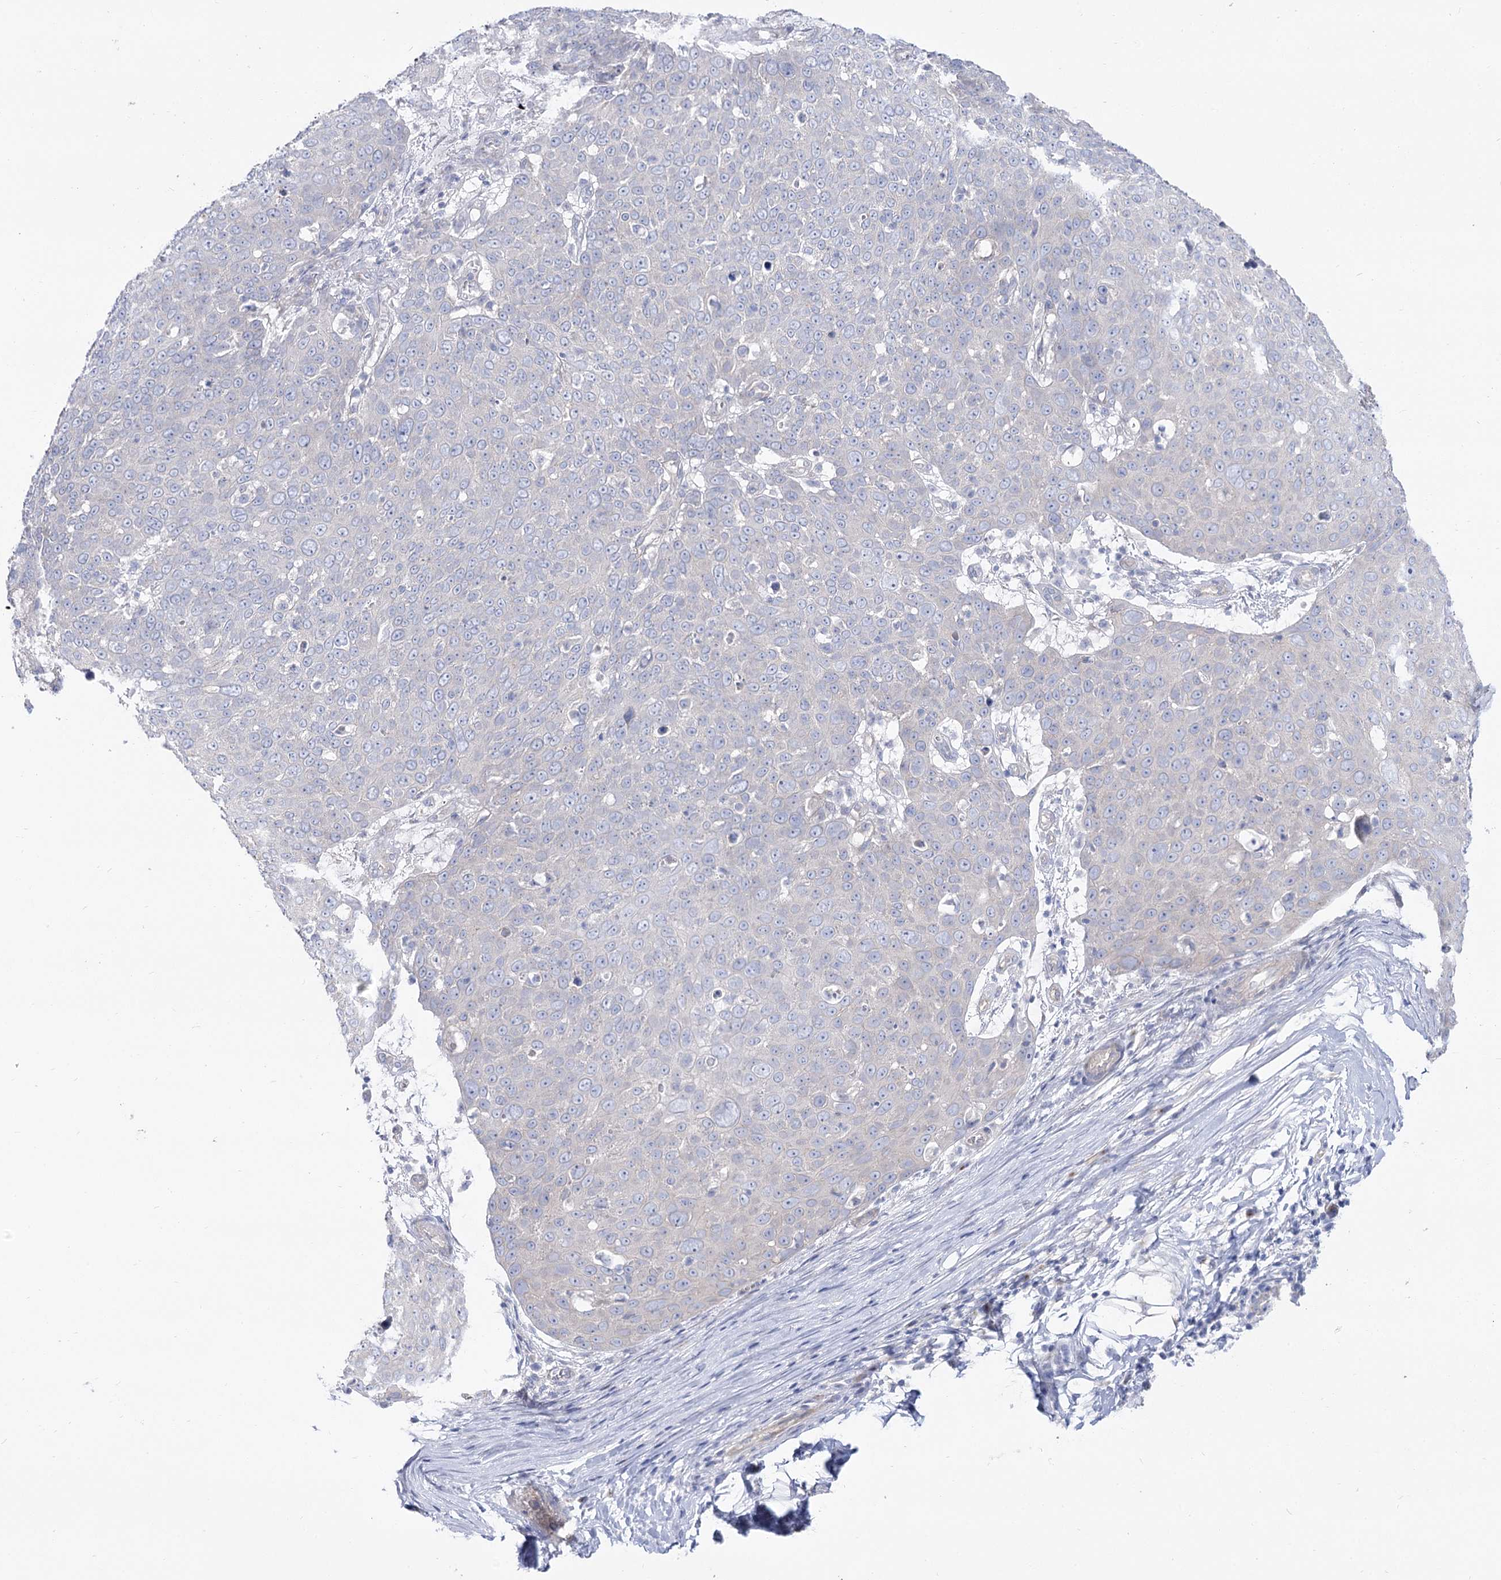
{"staining": {"intensity": "negative", "quantity": "none", "location": "none"}, "tissue": "skin cancer", "cell_type": "Tumor cells", "image_type": "cancer", "snomed": [{"axis": "morphology", "description": "Squamous cell carcinoma, NOS"}, {"axis": "topography", "description": "Skin"}], "caption": "Histopathology image shows no protein staining in tumor cells of skin squamous cell carcinoma tissue.", "gene": "SUOX", "patient": {"sex": "male", "age": 71}}